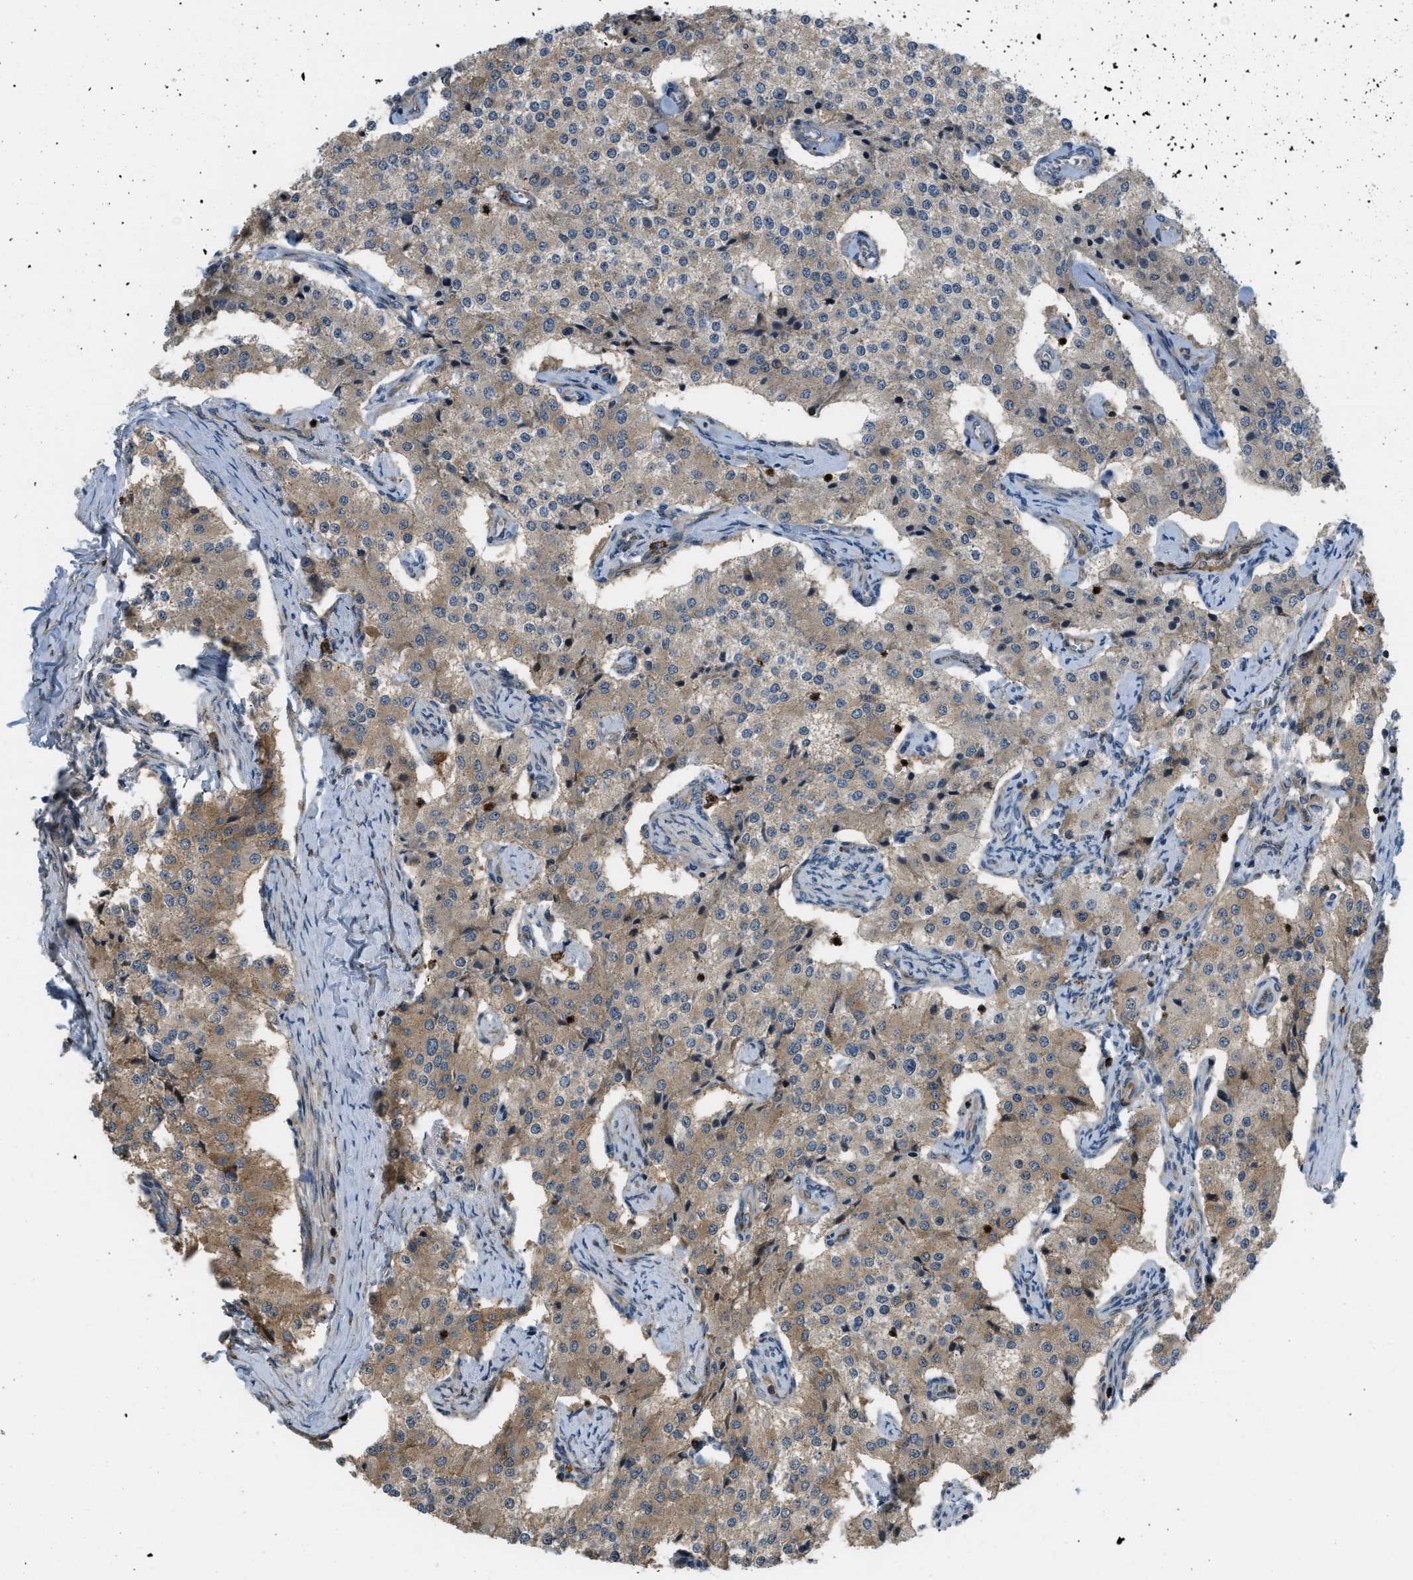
{"staining": {"intensity": "moderate", "quantity": ">75%", "location": "cytoplasmic/membranous"}, "tissue": "carcinoid", "cell_type": "Tumor cells", "image_type": "cancer", "snomed": [{"axis": "morphology", "description": "Carcinoid, malignant, NOS"}, {"axis": "topography", "description": "Colon"}], "caption": "Immunohistochemistry staining of carcinoid (malignant), which shows medium levels of moderate cytoplasmic/membranous expression in approximately >75% of tumor cells indicating moderate cytoplasmic/membranous protein staining. The staining was performed using DAB (3,3'-diaminobenzidine) (brown) for protein detection and nuclei were counterstained in hematoxylin (blue).", "gene": "KIAA1671", "patient": {"sex": "female", "age": 52}}